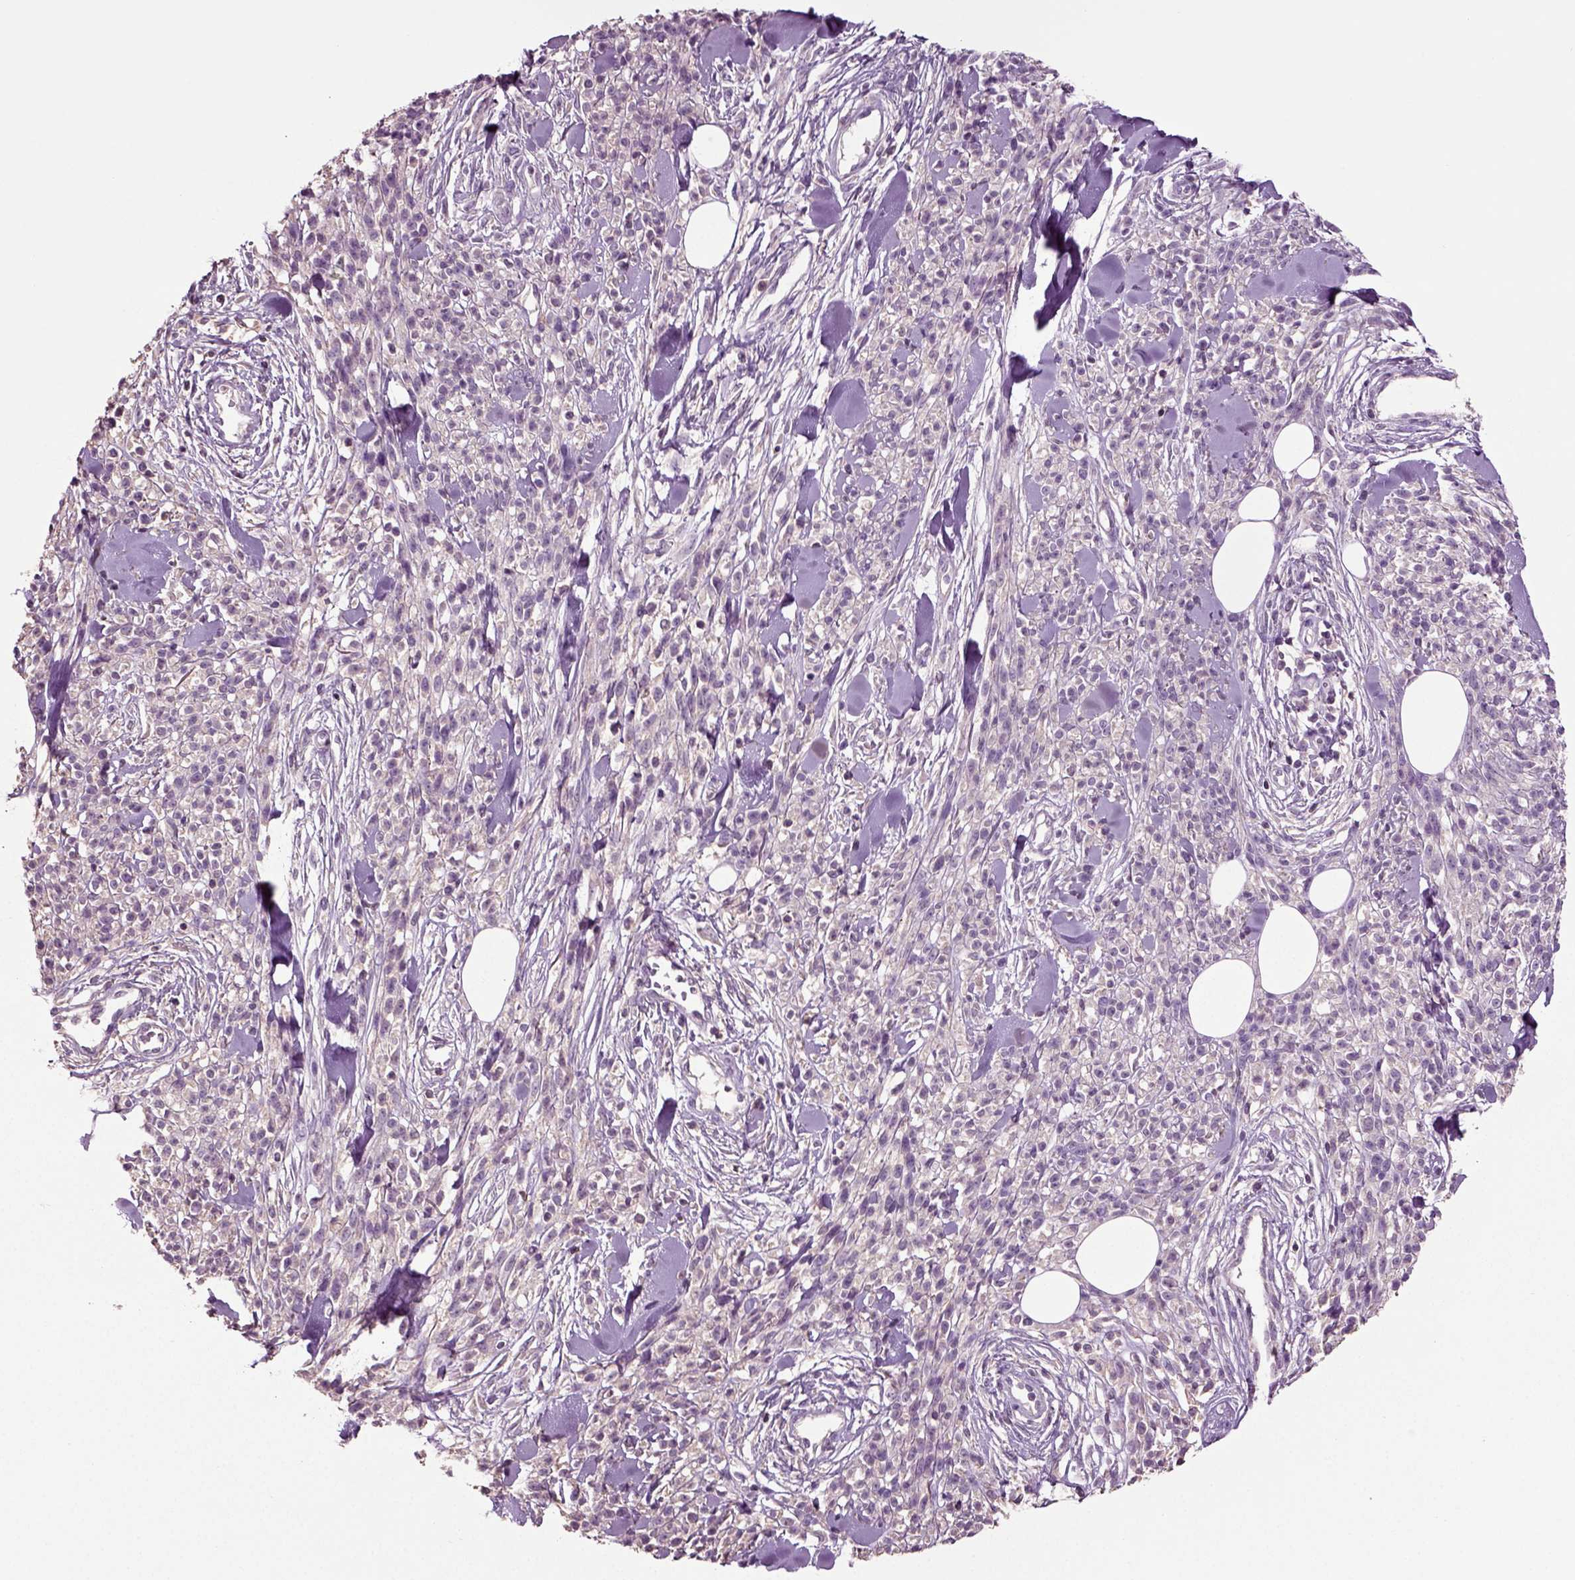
{"staining": {"intensity": "negative", "quantity": "none", "location": "none"}, "tissue": "melanoma", "cell_type": "Tumor cells", "image_type": "cancer", "snomed": [{"axis": "morphology", "description": "Malignant melanoma, NOS"}, {"axis": "topography", "description": "Skin"}, {"axis": "topography", "description": "Skin of trunk"}], "caption": "High magnification brightfield microscopy of malignant melanoma stained with DAB (brown) and counterstained with hematoxylin (blue): tumor cells show no significant staining.", "gene": "DEFB118", "patient": {"sex": "male", "age": 74}}